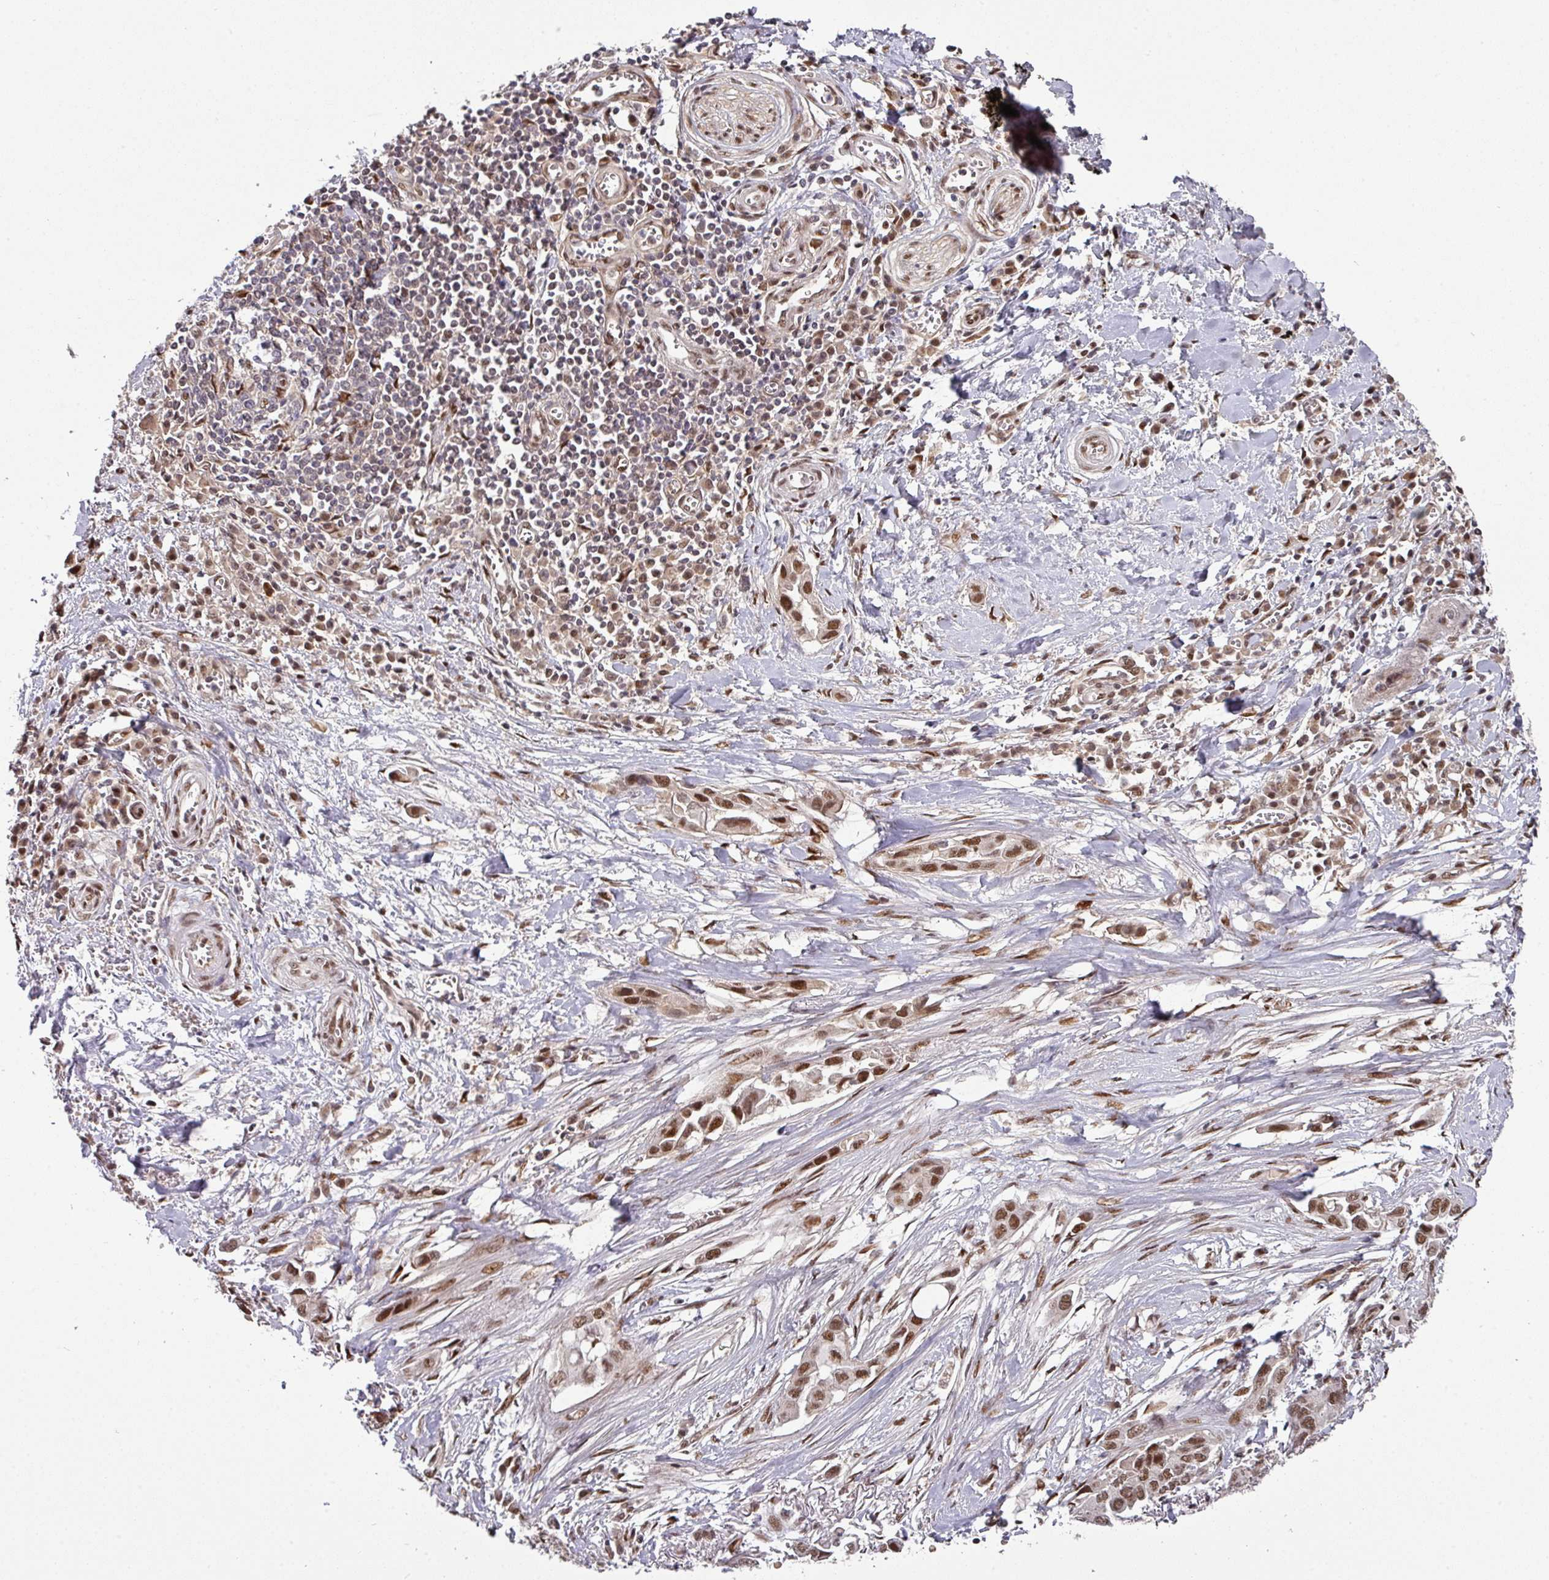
{"staining": {"intensity": "moderate", "quantity": ">75%", "location": "nuclear"}, "tissue": "lung cancer", "cell_type": "Tumor cells", "image_type": "cancer", "snomed": [{"axis": "morphology", "description": "Adenocarcinoma, NOS"}, {"axis": "topography", "description": "Lung"}], "caption": "Immunohistochemistry staining of adenocarcinoma (lung), which displays medium levels of moderate nuclear positivity in about >75% of tumor cells indicating moderate nuclear protein positivity. The staining was performed using DAB (brown) for protein detection and nuclei were counterstained in hematoxylin (blue).", "gene": "CIC", "patient": {"sex": "female", "age": 76}}